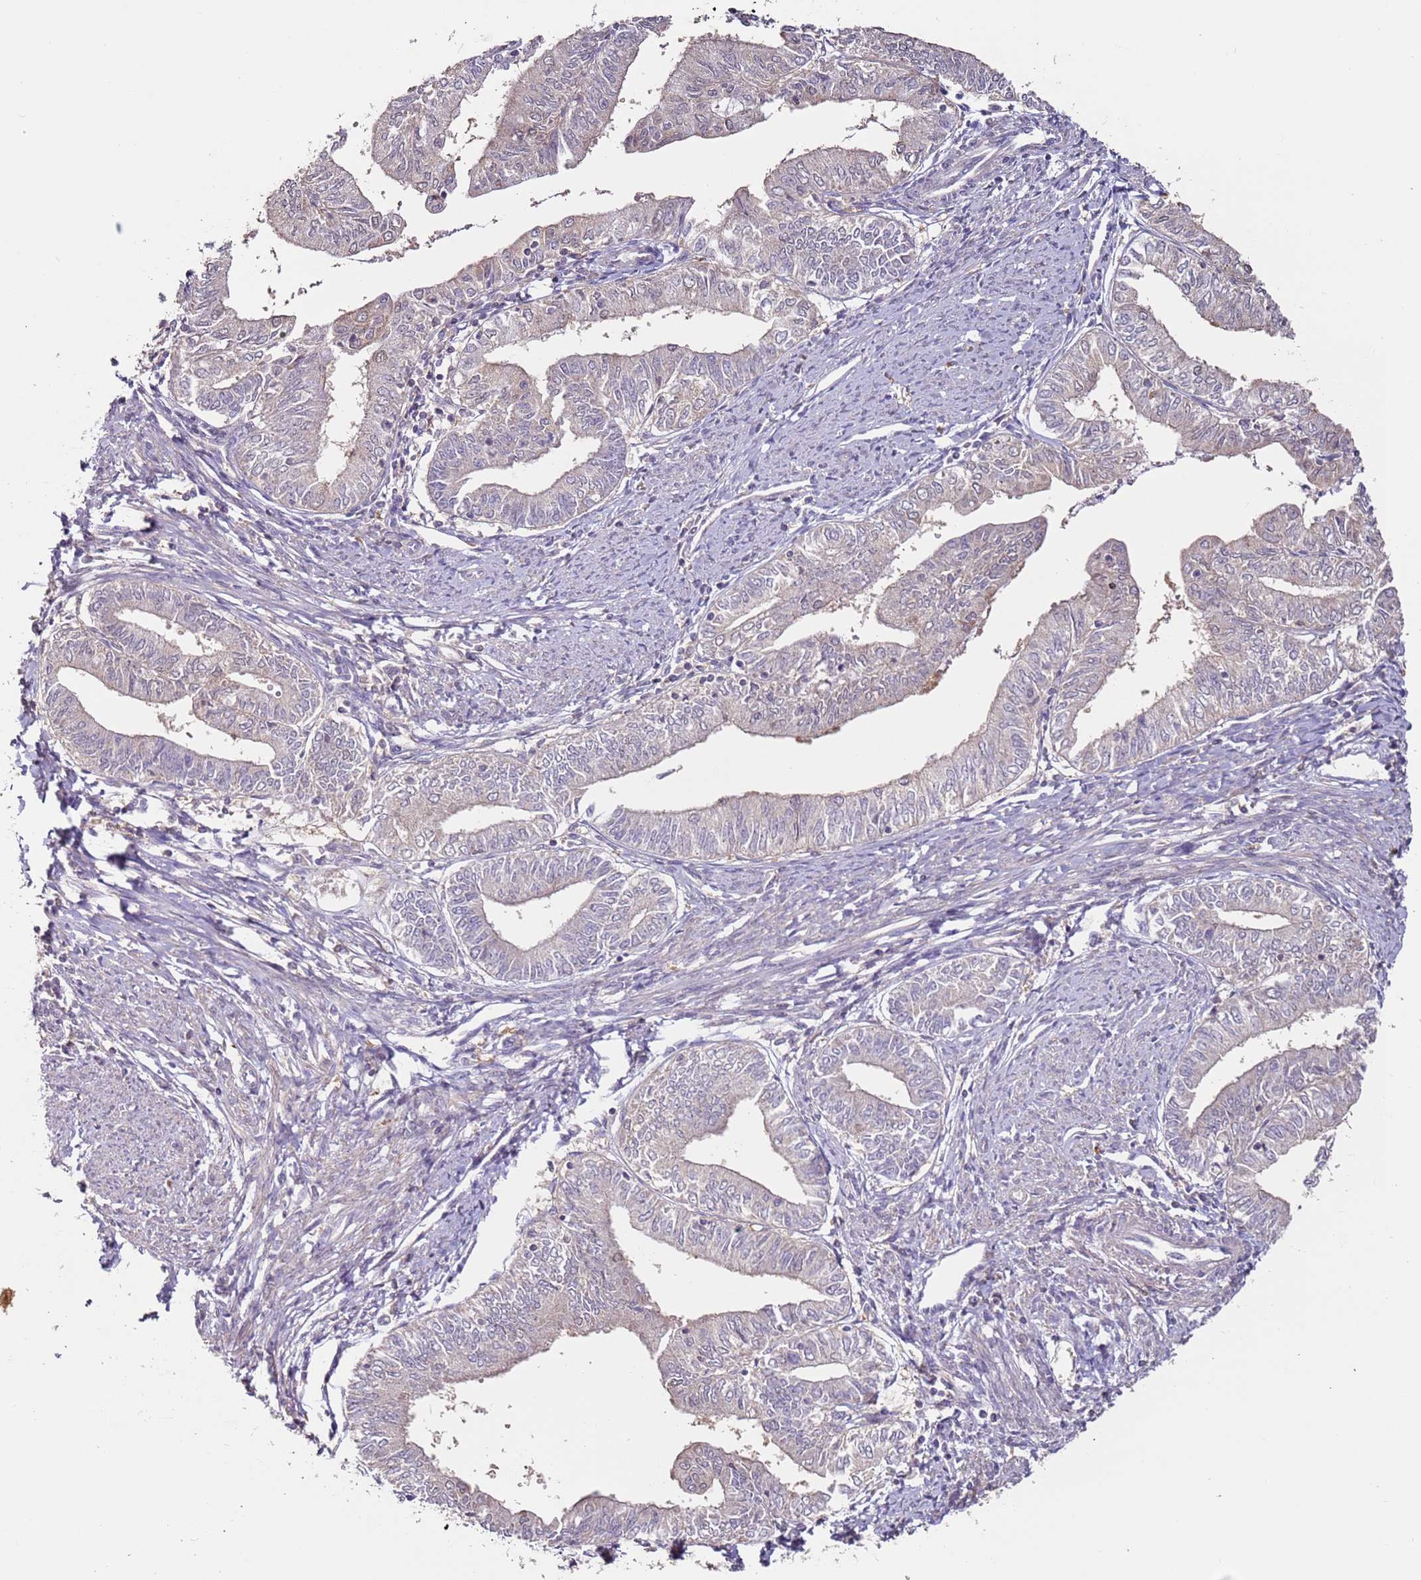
{"staining": {"intensity": "negative", "quantity": "none", "location": "none"}, "tissue": "endometrial cancer", "cell_type": "Tumor cells", "image_type": "cancer", "snomed": [{"axis": "morphology", "description": "Adenocarcinoma, NOS"}, {"axis": "topography", "description": "Endometrium"}], "caption": "The immunohistochemistry (IHC) histopathology image has no significant staining in tumor cells of endometrial cancer tissue.", "gene": "MDH1", "patient": {"sex": "female", "age": 66}}